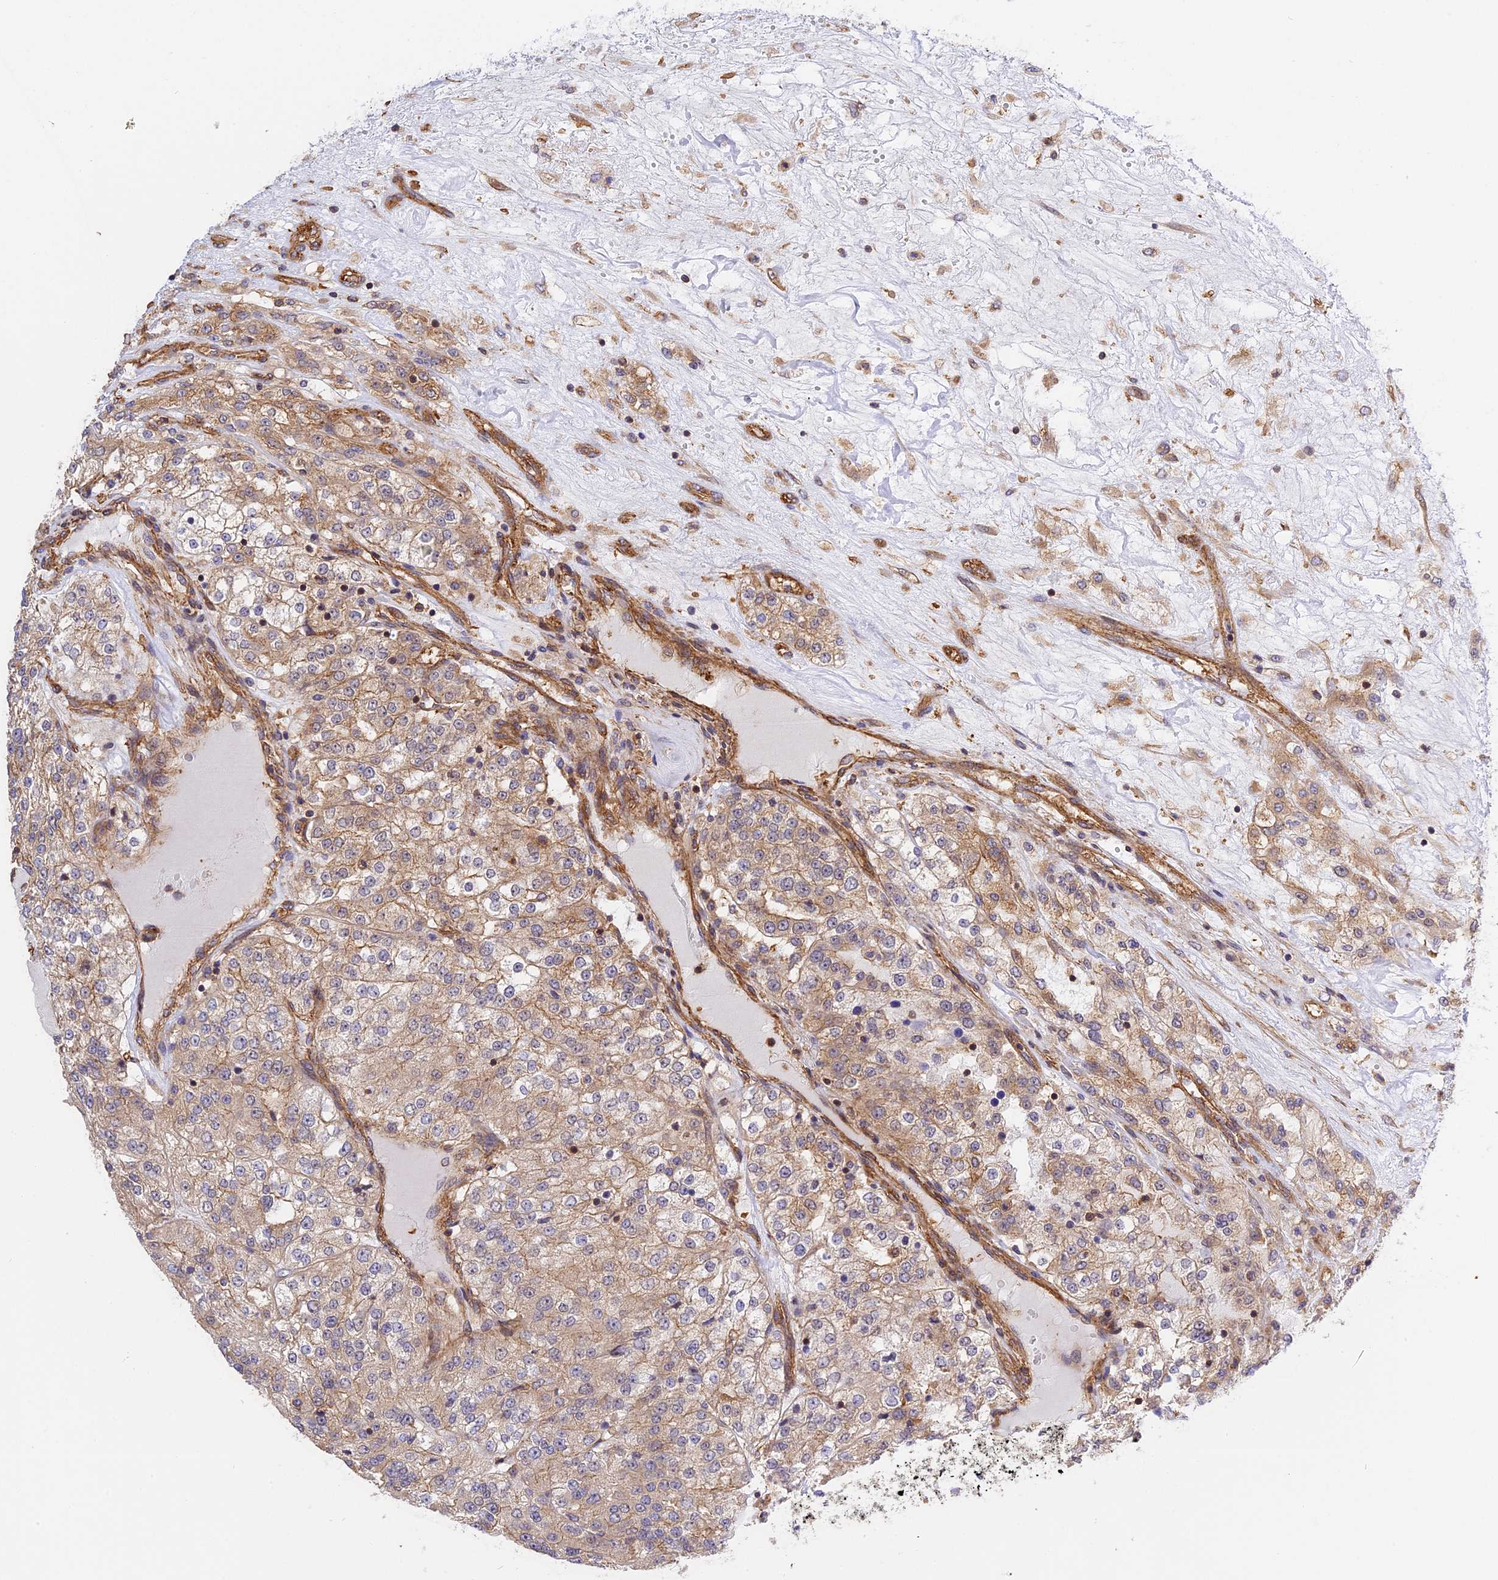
{"staining": {"intensity": "weak", "quantity": ">75%", "location": "cytoplasmic/membranous"}, "tissue": "renal cancer", "cell_type": "Tumor cells", "image_type": "cancer", "snomed": [{"axis": "morphology", "description": "Adenocarcinoma, NOS"}, {"axis": "topography", "description": "Kidney"}], "caption": "Brown immunohistochemical staining in renal adenocarcinoma shows weak cytoplasmic/membranous staining in approximately >75% of tumor cells. (DAB = brown stain, brightfield microscopy at high magnification).", "gene": "C5orf22", "patient": {"sex": "female", "age": 63}}